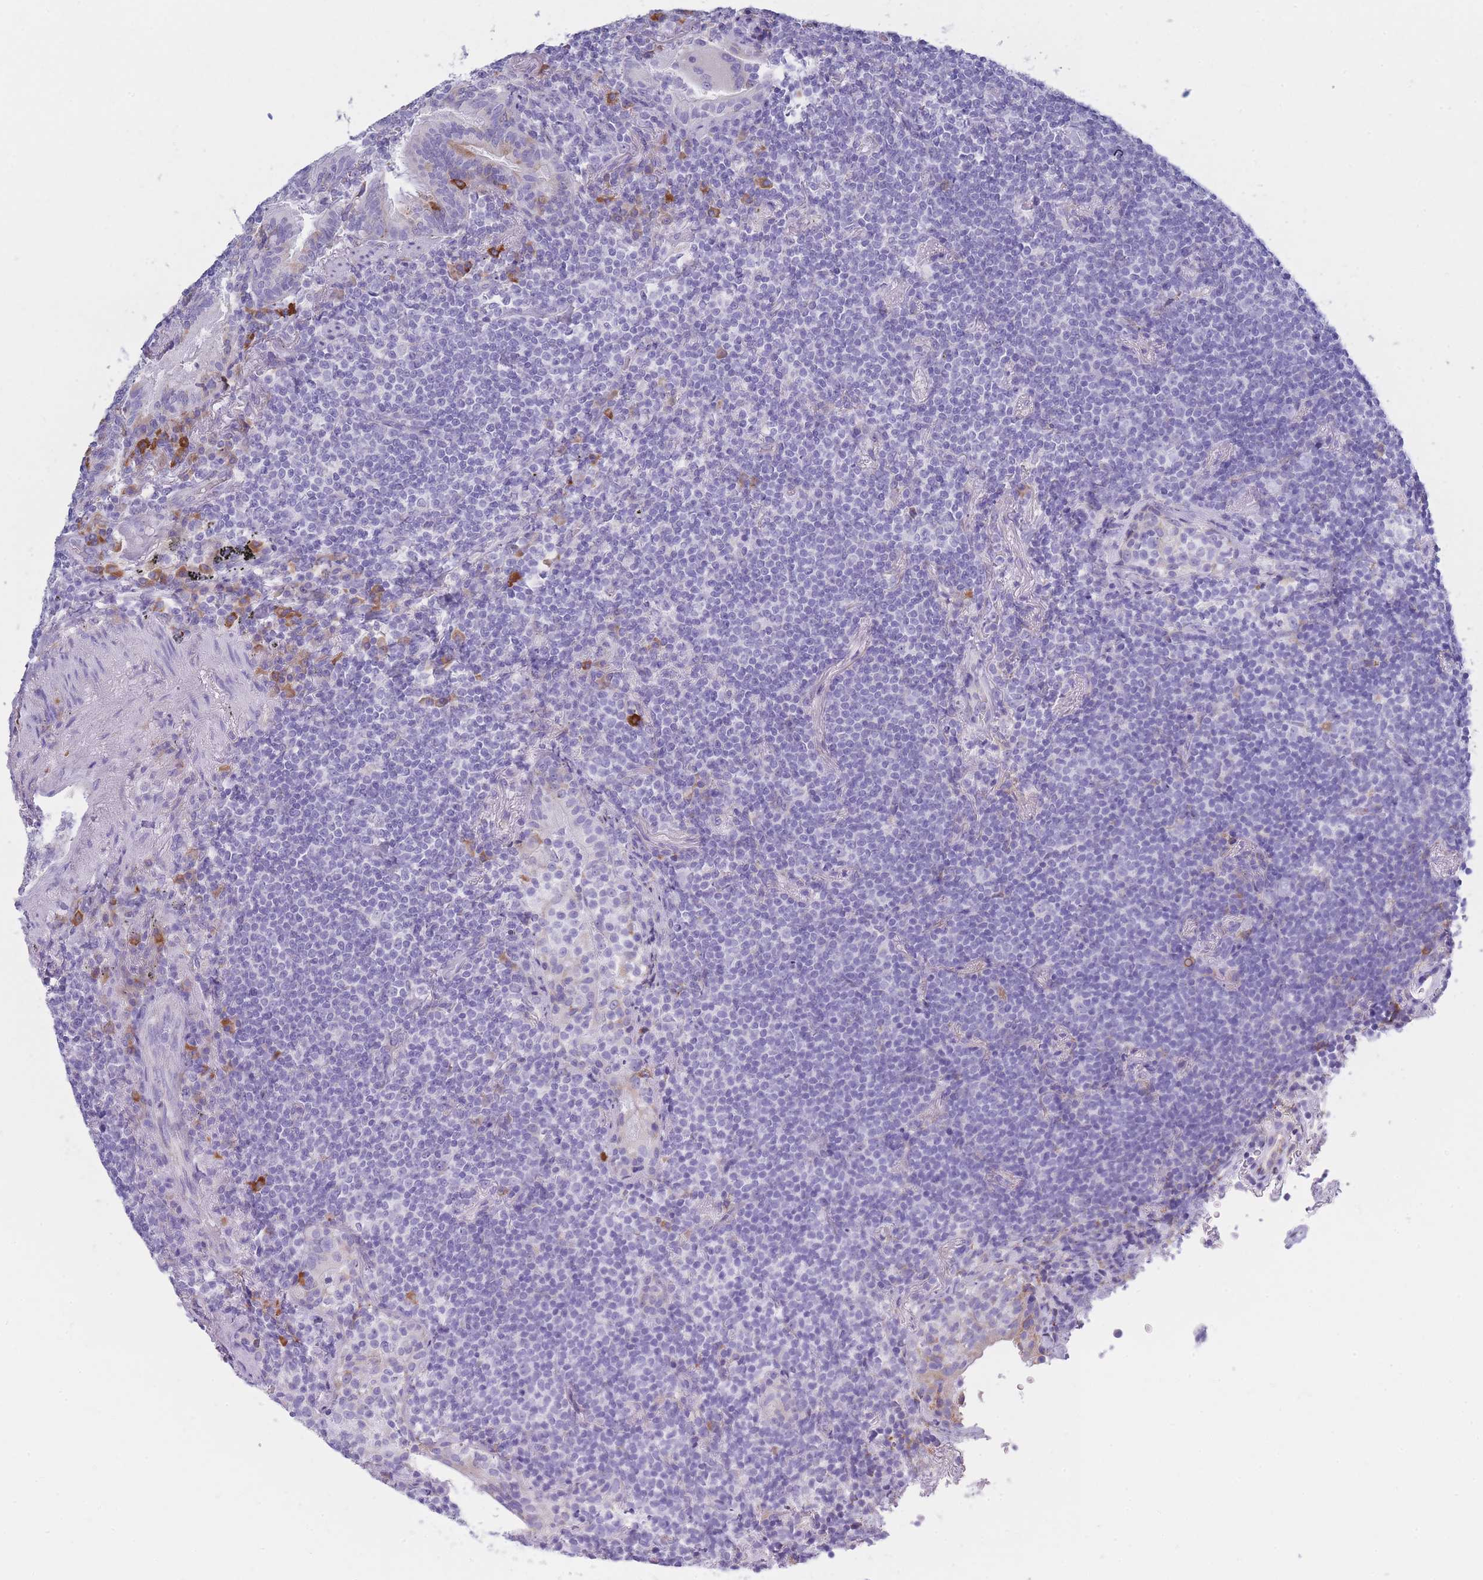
{"staining": {"intensity": "negative", "quantity": "none", "location": "none"}, "tissue": "lymphoma", "cell_type": "Tumor cells", "image_type": "cancer", "snomed": [{"axis": "morphology", "description": "Malignant lymphoma, non-Hodgkin's type, Low grade"}, {"axis": "topography", "description": "Lung"}], "caption": "Tumor cells are negative for protein expression in human lymphoma. (DAB immunohistochemistry (IHC) visualized using brightfield microscopy, high magnification).", "gene": "XKR8", "patient": {"sex": "female", "age": 71}}